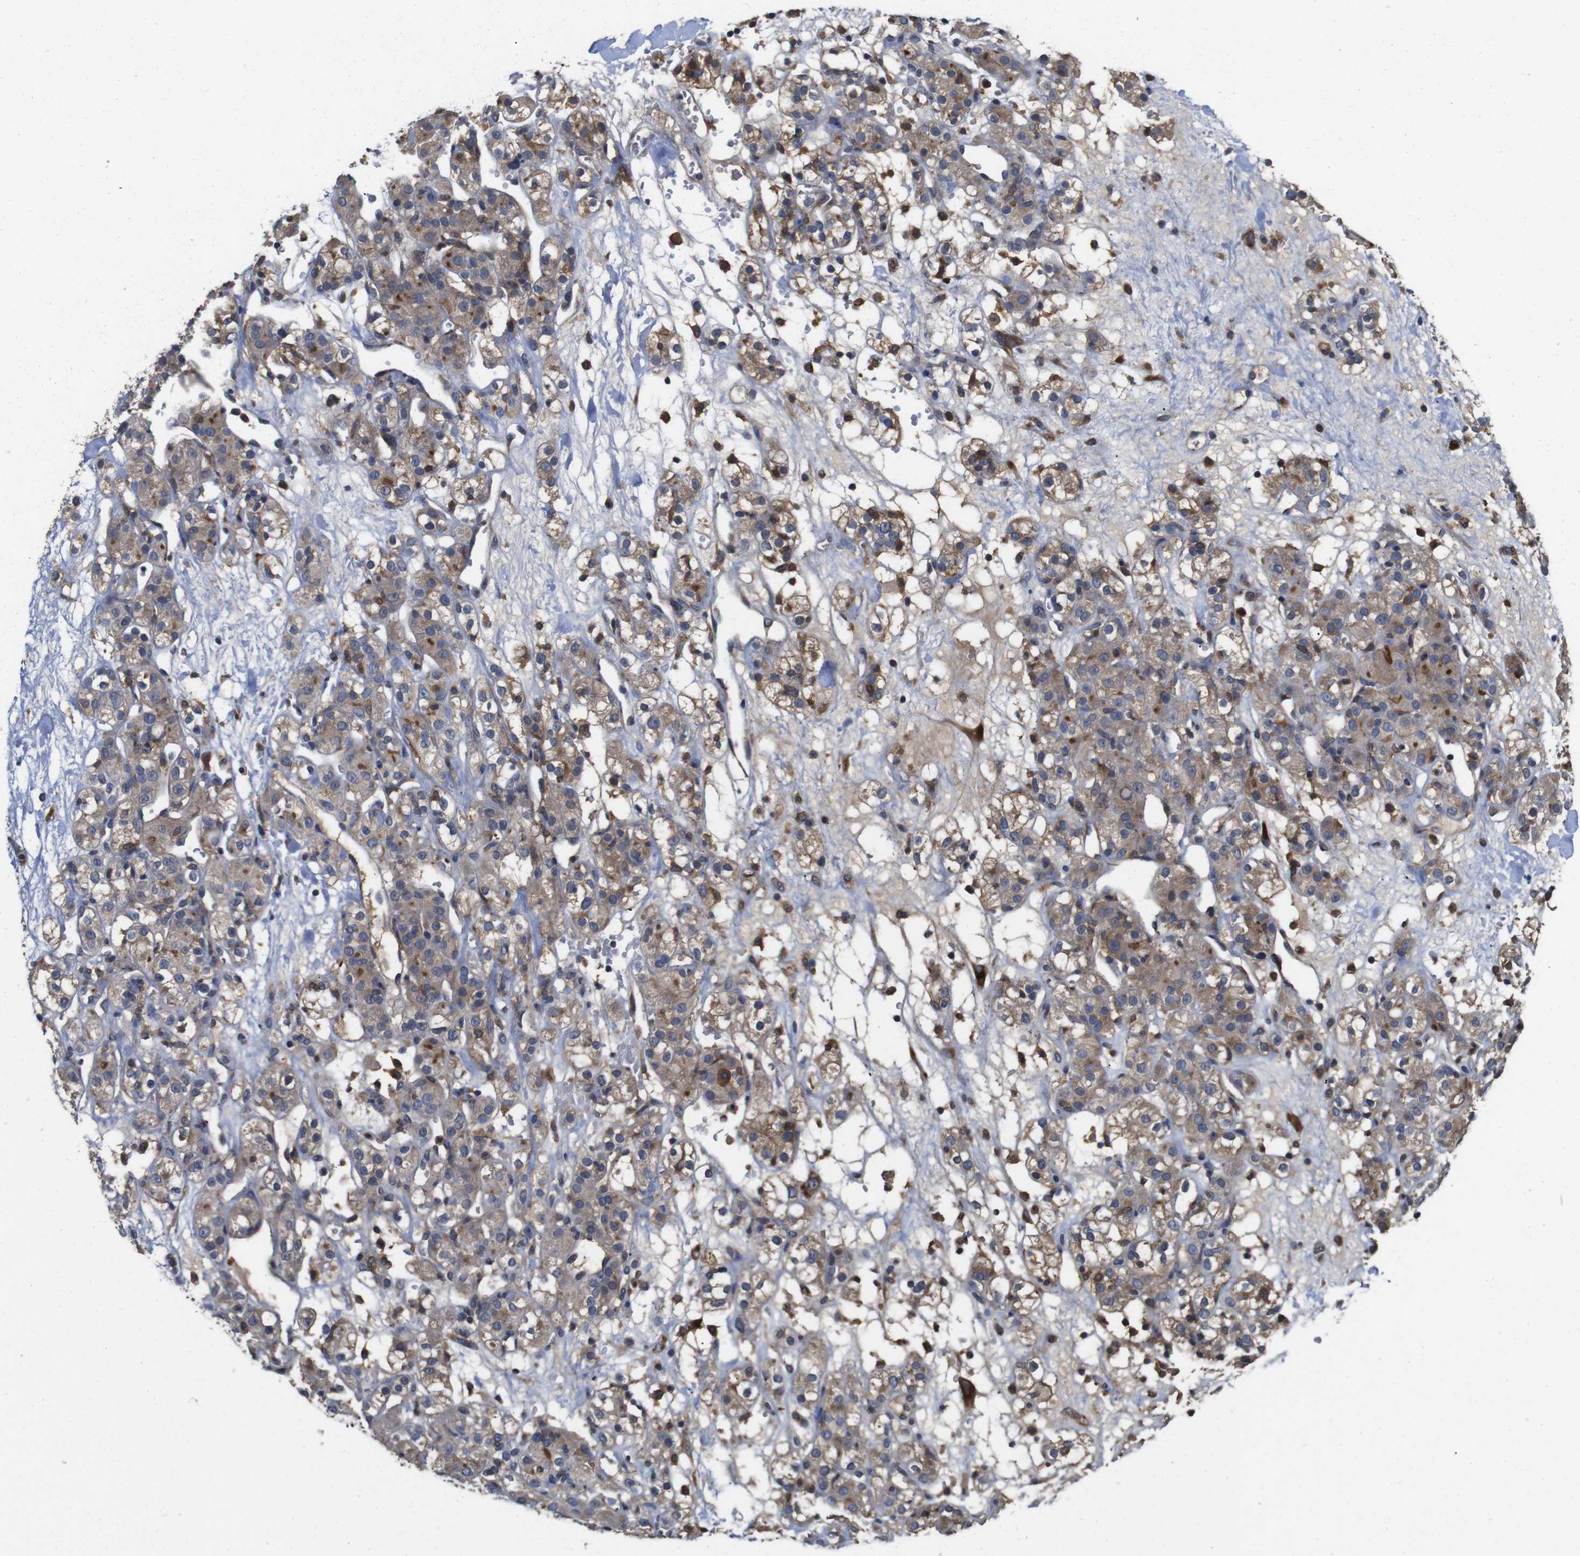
{"staining": {"intensity": "weak", "quantity": ">75%", "location": "cytoplasmic/membranous"}, "tissue": "renal cancer", "cell_type": "Tumor cells", "image_type": "cancer", "snomed": [{"axis": "morphology", "description": "Normal tissue, NOS"}, {"axis": "morphology", "description": "Adenocarcinoma, NOS"}, {"axis": "topography", "description": "Kidney"}], "caption": "High-power microscopy captured an immunohistochemistry micrograph of renal cancer, revealing weak cytoplasmic/membranous positivity in approximately >75% of tumor cells.", "gene": "ARHGAP24", "patient": {"sex": "male", "age": 61}}